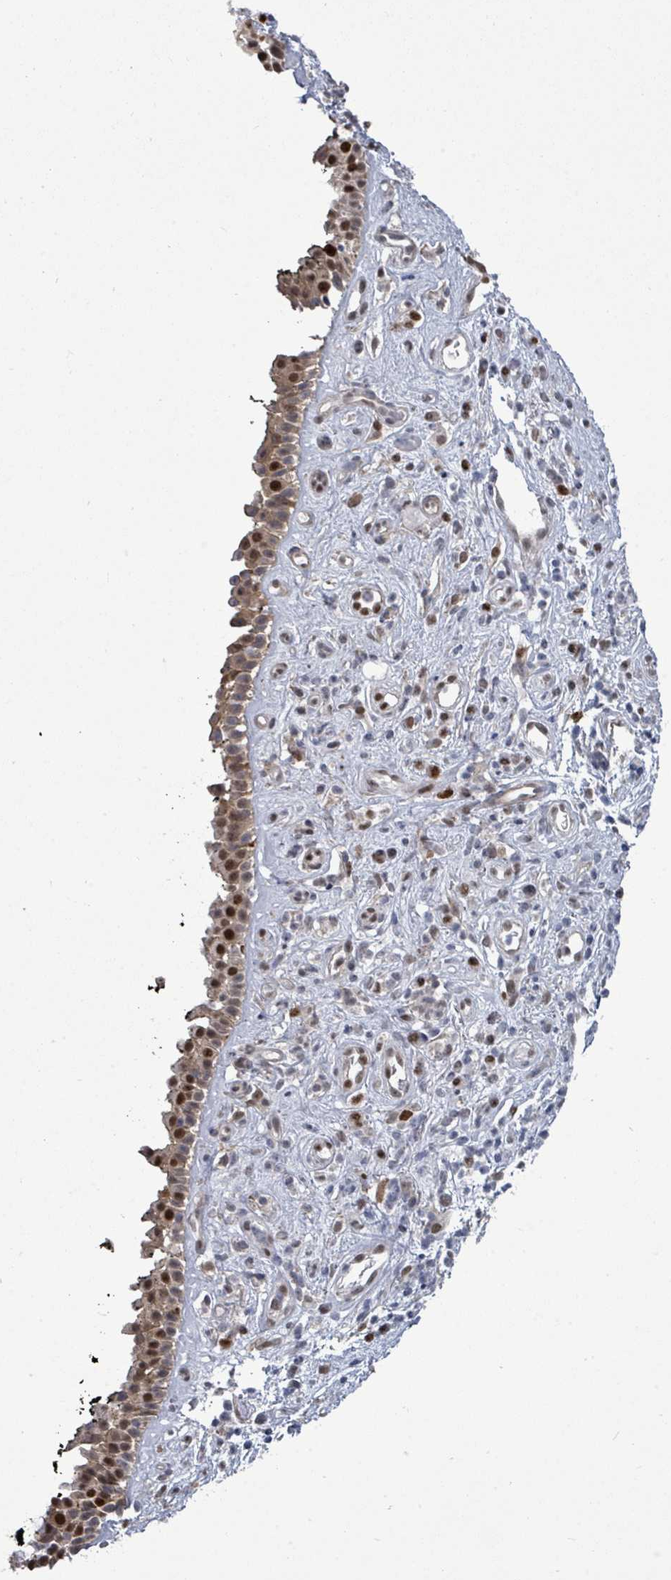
{"staining": {"intensity": "strong", "quantity": "25%-75%", "location": "nuclear"}, "tissue": "nasopharynx", "cell_type": "Respiratory epithelial cells", "image_type": "normal", "snomed": [{"axis": "morphology", "description": "Normal tissue, NOS"}, {"axis": "morphology", "description": "Squamous cell carcinoma, NOS"}, {"axis": "topography", "description": "Nasopharynx"}, {"axis": "topography", "description": "Head-Neck"}], "caption": "A high amount of strong nuclear positivity is appreciated in about 25%-75% of respiratory epithelial cells in unremarkable nasopharynx.", "gene": "PAPSS1", "patient": {"sex": "male", "age": 85}}